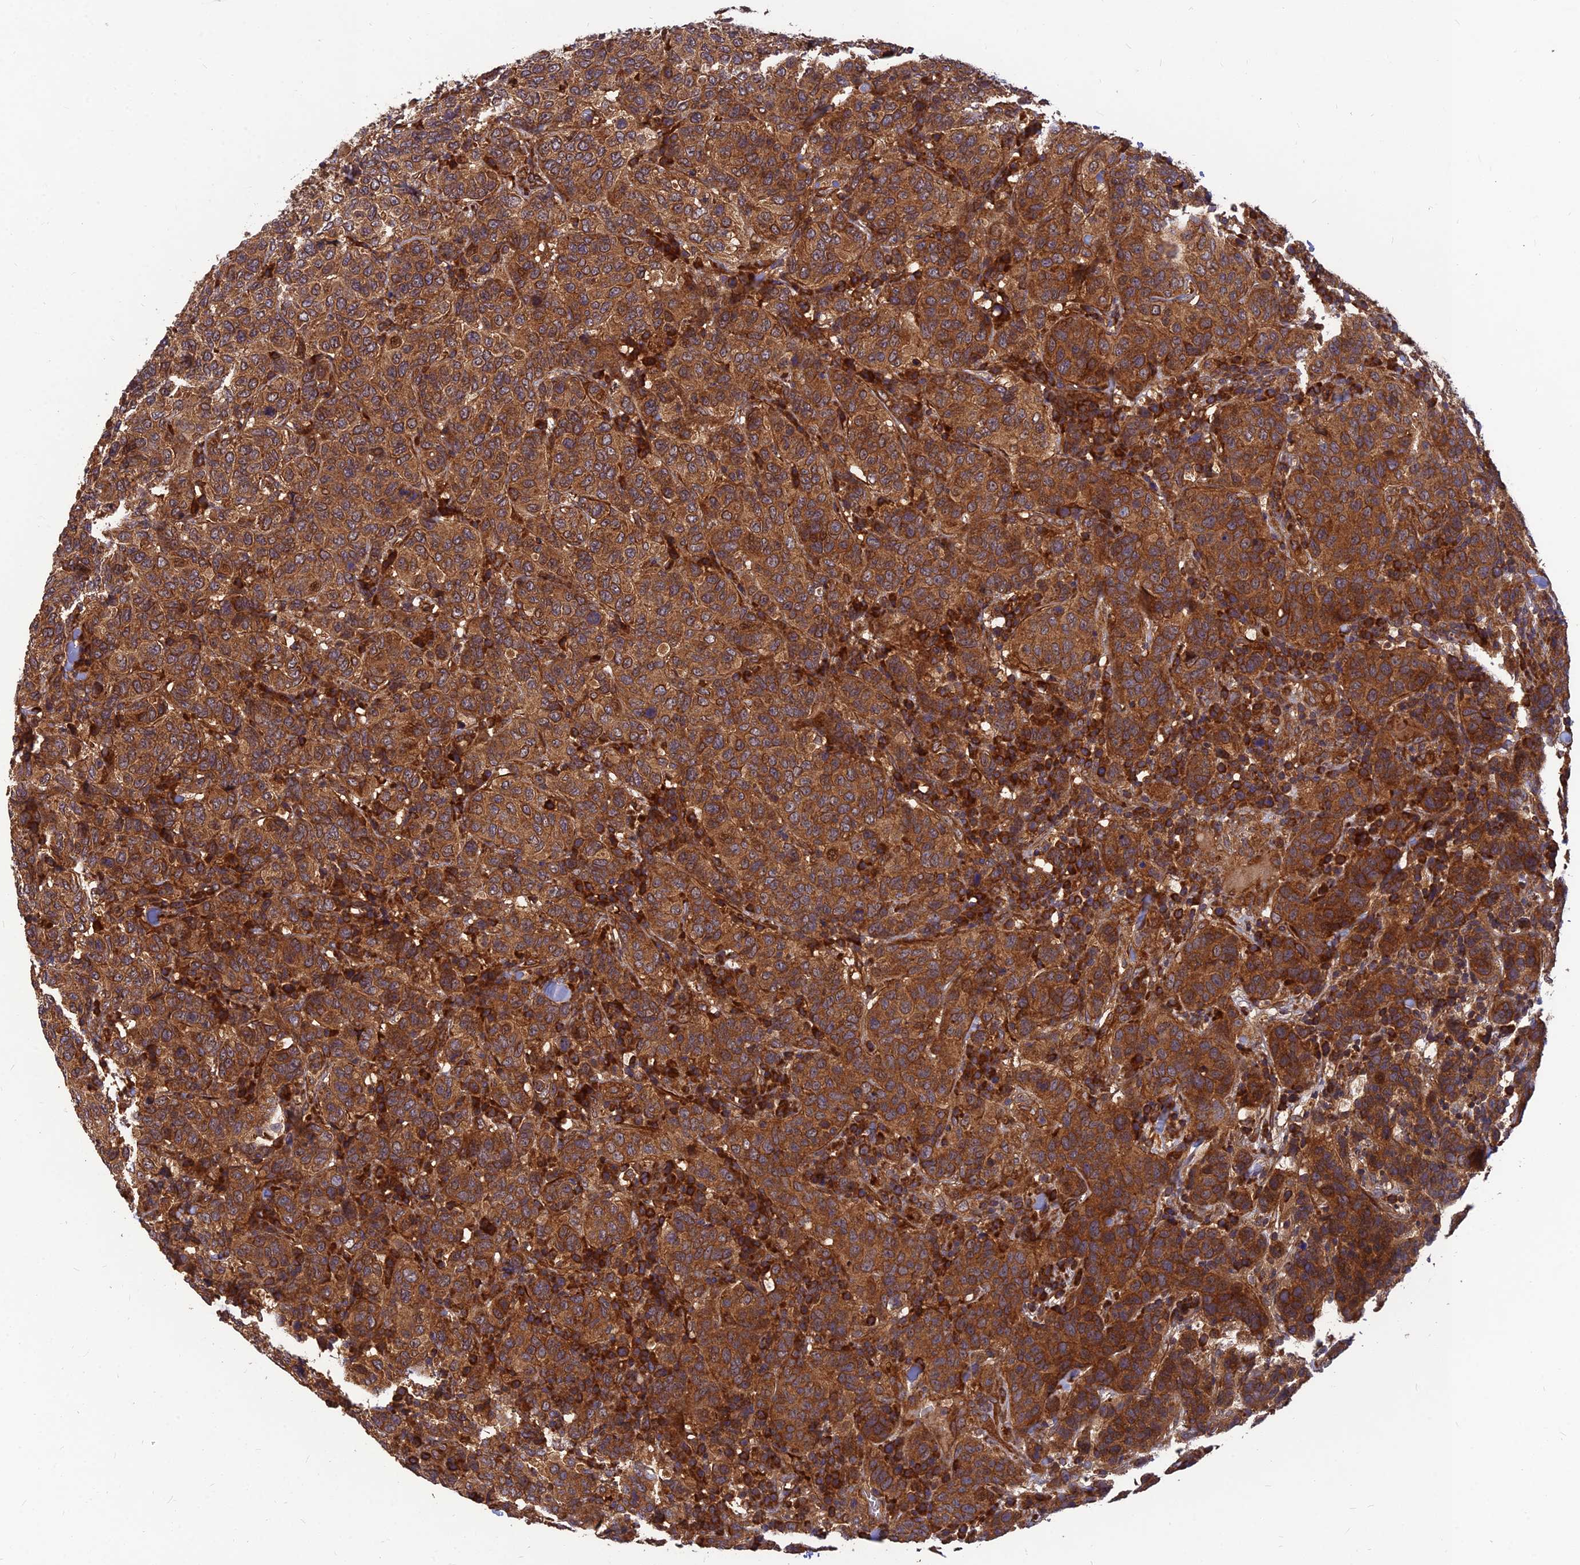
{"staining": {"intensity": "strong", "quantity": ">75%", "location": "cytoplasmic/membranous"}, "tissue": "breast cancer", "cell_type": "Tumor cells", "image_type": "cancer", "snomed": [{"axis": "morphology", "description": "Duct carcinoma"}, {"axis": "topography", "description": "Breast"}], "caption": "This histopathology image reveals breast cancer (infiltrating ductal carcinoma) stained with immunohistochemistry (IHC) to label a protein in brown. The cytoplasmic/membranous of tumor cells show strong positivity for the protein. Nuclei are counter-stained blue.", "gene": "RELCH", "patient": {"sex": "female", "age": 55}}